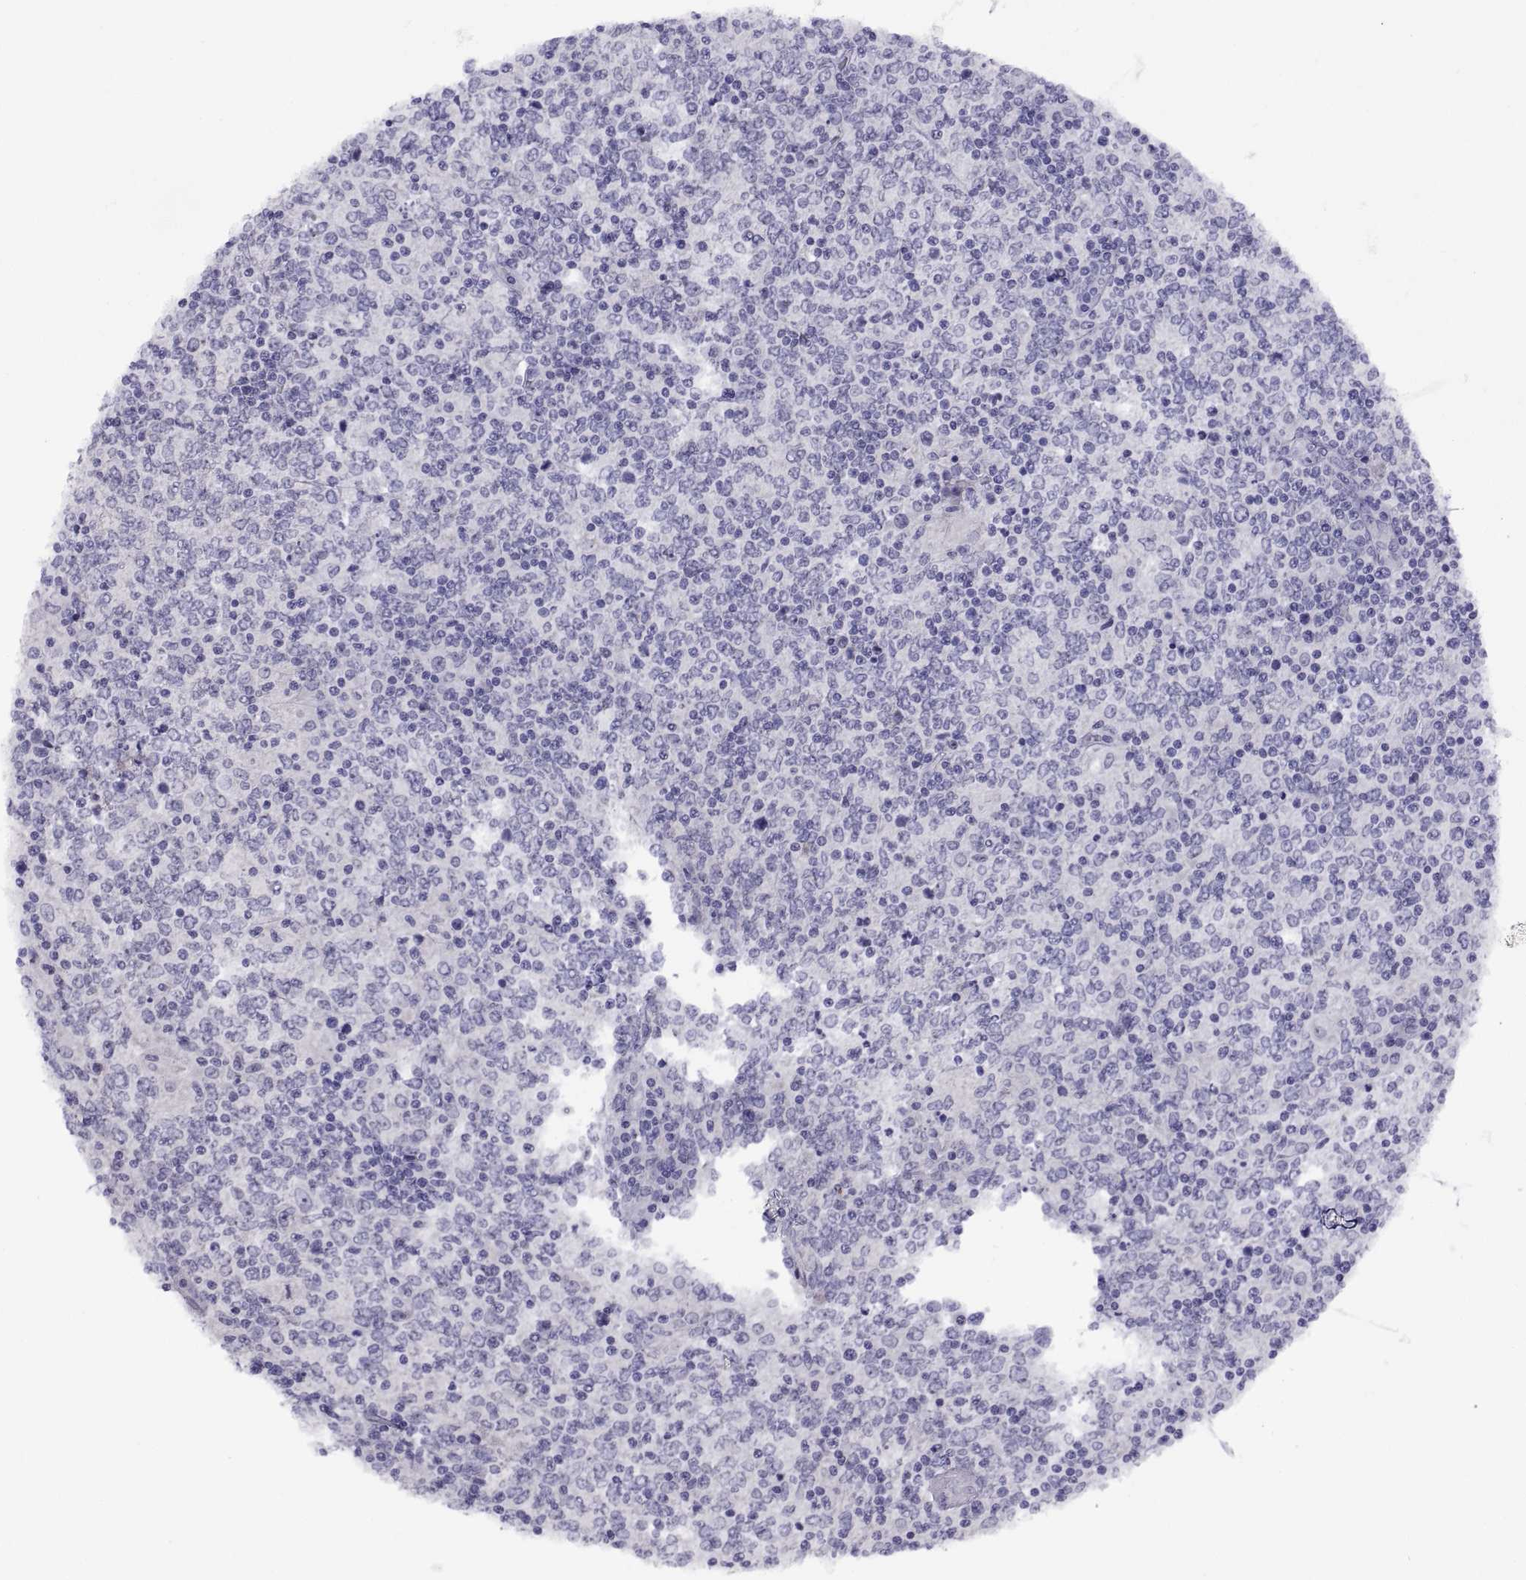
{"staining": {"intensity": "negative", "quantity": "none", "location": "none"}, "tissue": "lymphoma", "cell_type": "Tumor cells", "image_type": "cancer", "snomed": [{"axis": "morphology", "description": "Malignant lymphoma, non-Hodgkin's type, High grade"}, {"axis": "topography", "description": "Lymph node"}], "caption": "DAB (3,3'-diaminobenzidine) immunohistochemical staining of human malignant lymphoma, non-Hodgkin's type (high-grade) reveals no significant expression in tumor cells. (Brightfield microscopy of DAB (3,3'-diaminobenzidine) IHC at high magnification).", "gene": "VSX2", "patient": {"sex": "female", "age": 84}}